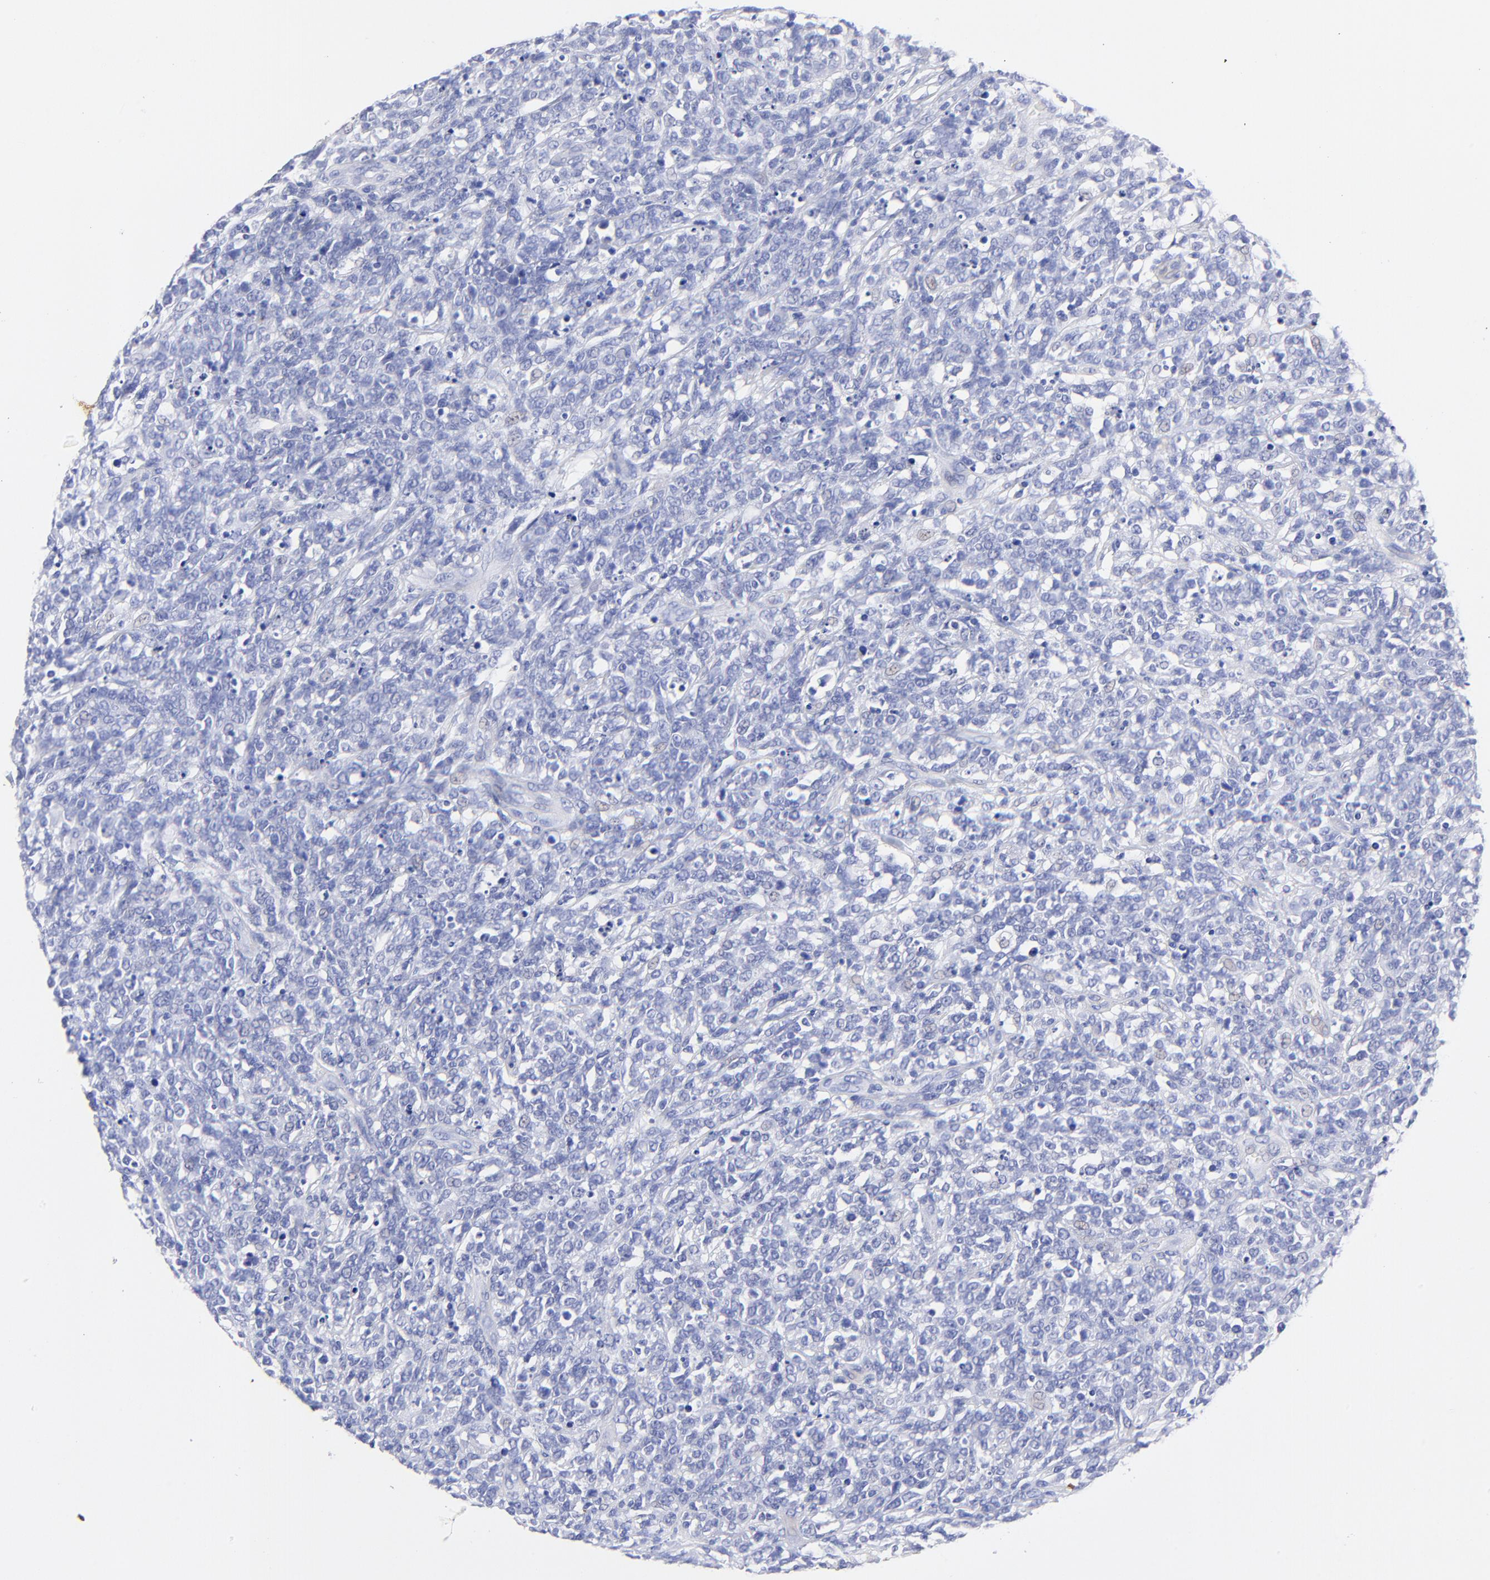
{"staining": {"intensity": "negative", "quantity": "none", "location": "none"}, "tissue": "lymphoma", "cell_type": "Tumor cells", "image_type": "cancer", "snomed": [{"axis": "morphology", "description": "Malignant lymphoma, non-Hodgkin's type, High grade"}, {"axis": "topography", "description": "Lymph node"}], "caption": "IHC image of high-grade malignant lymphoma, non-Hodgkin's type stained for a protein (brown), which reveals no expression in tumor cells.", "gene": "HORMAD2", "patient": {"sex": "female", "age": 73}}